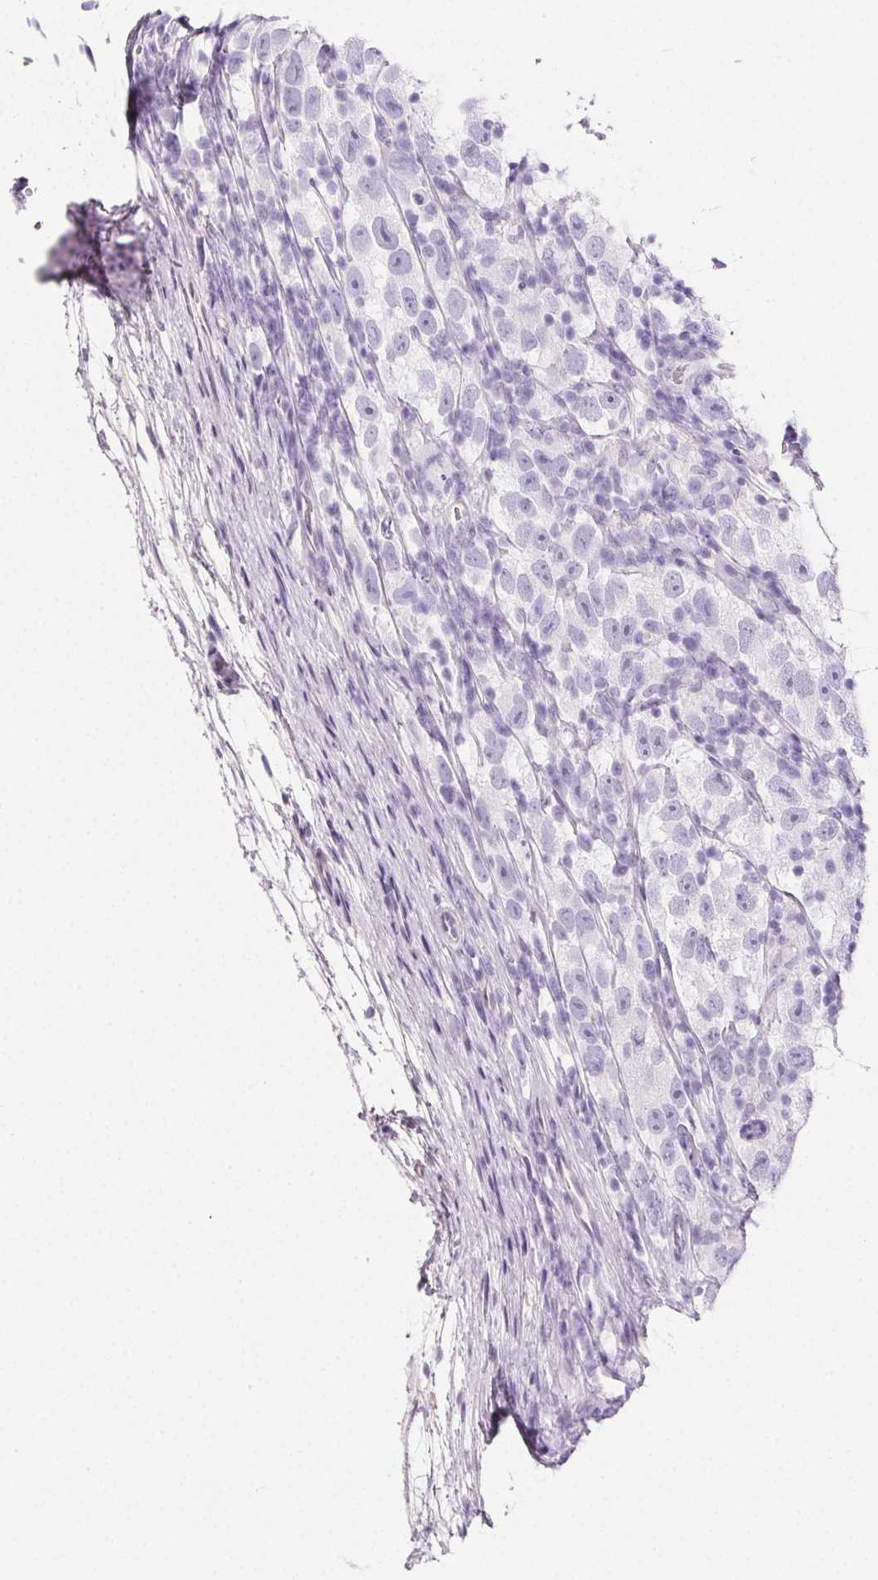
{"staining": {"intensity": "negative", "quantity": "none", "location": "none"}, "tissue": "testis cancer", "cell_type": "Tumor cells", "image_type": "cancer", "snomed": [{"axis": "morphology", "description": "Seminoma, NOS"}, {"axis": "topography", "description": "Testis"}], "caption": "There is no significant staining in tumor cells of seminoma (testis).", "gene": "PRSS3", "patient": {"sex": "male", "age": 26}}